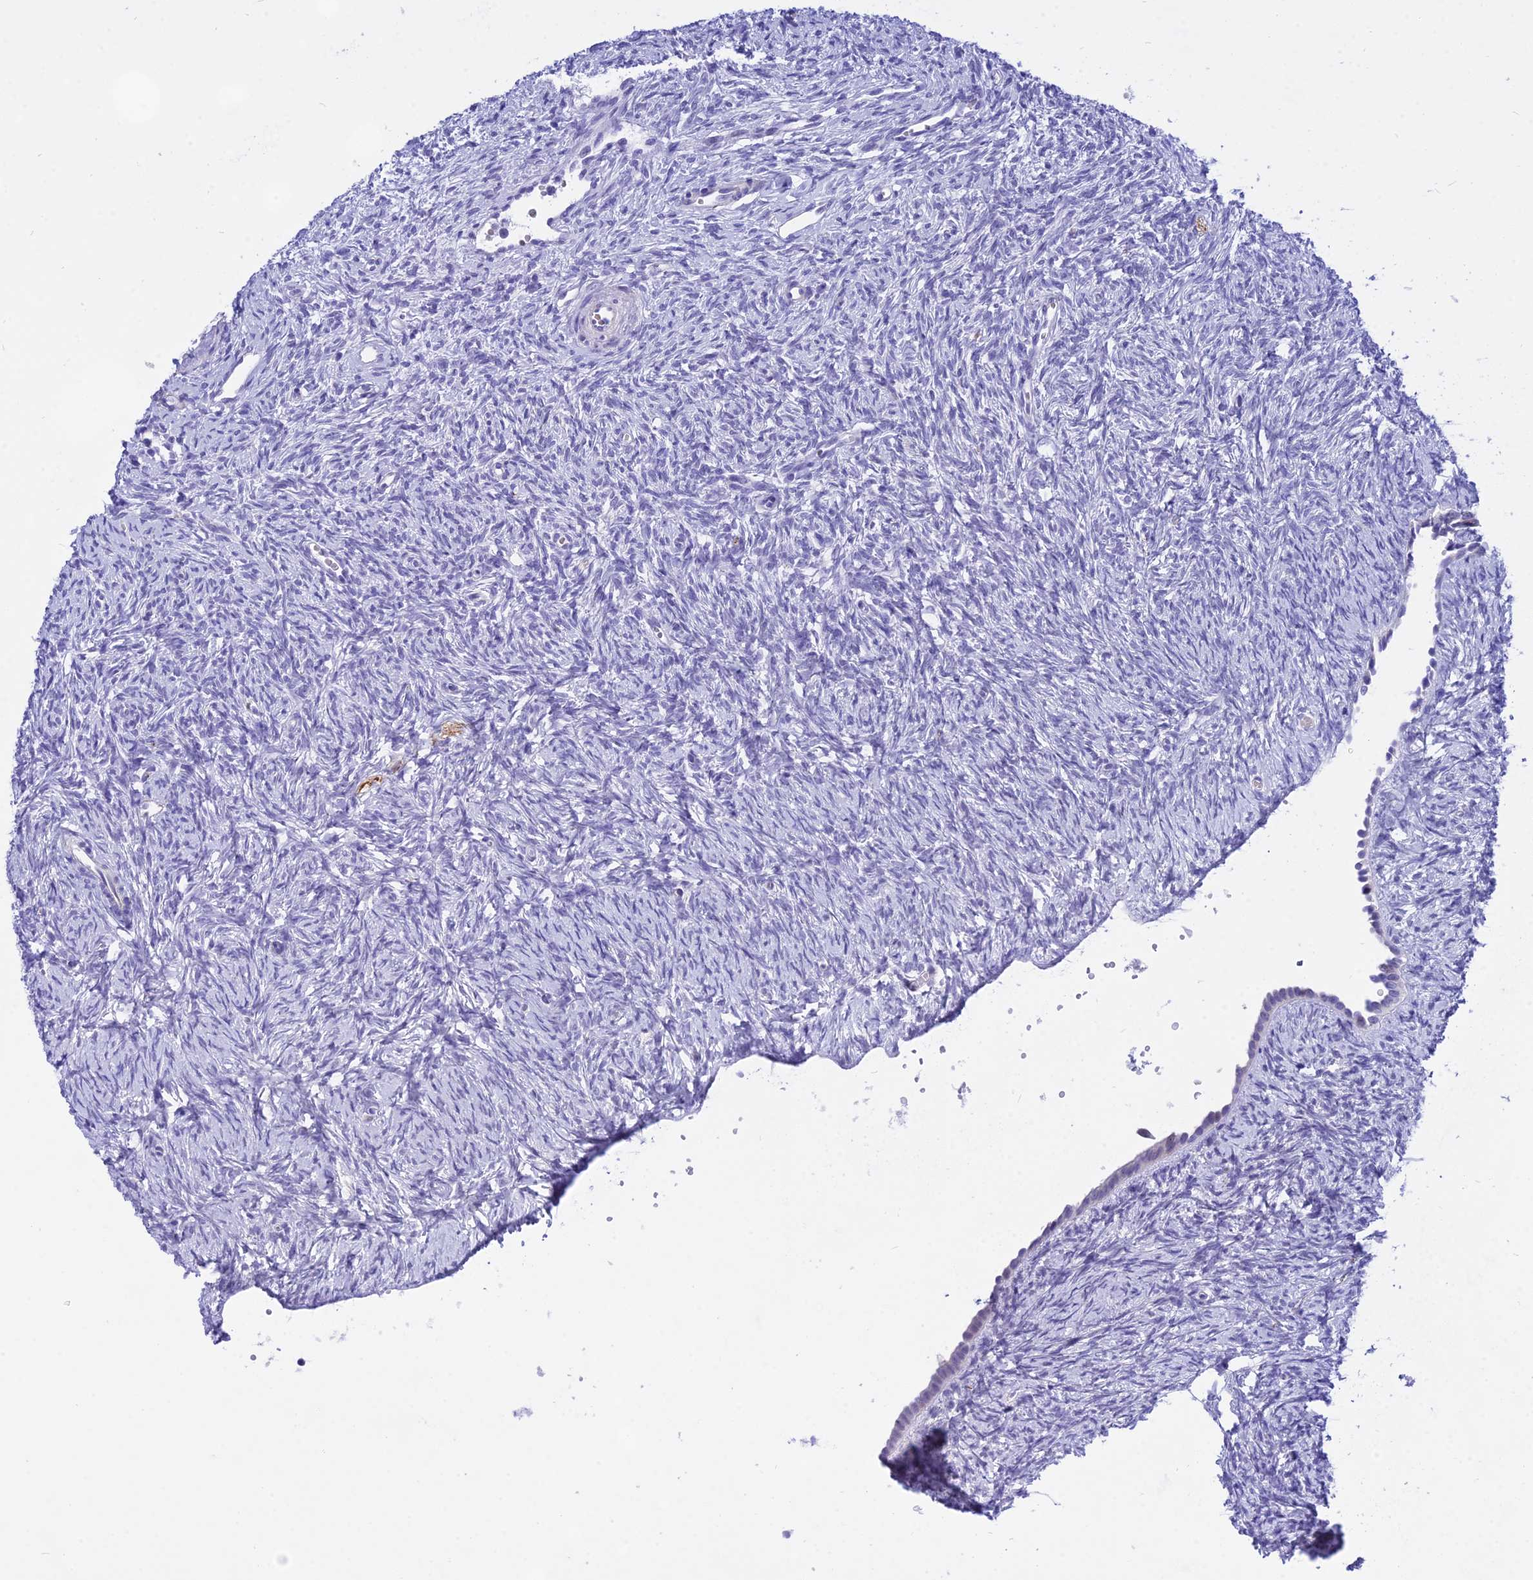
{"staining": {"intensity": "negative", "quantity": "none", "location": "none"}, "tissue": "ovary", "cell_type": "Ovarian stroma cells", "image_type": "normal", "snomed": [{"axis": "morphology", "description": "Normal tissue, NOS"}, {"axis": "topography", "description": "Ovary"}], "caption": "Immunohistochemistry (IHC) of unremarkable human ovary demonstrates no positivity in ovarian stroma cells. (Immunohistochemistry (IHC), brightfield microscopy, high magnification).", "gene": "DEFB107A", "patient": {"sex": "female", "age": 51}}